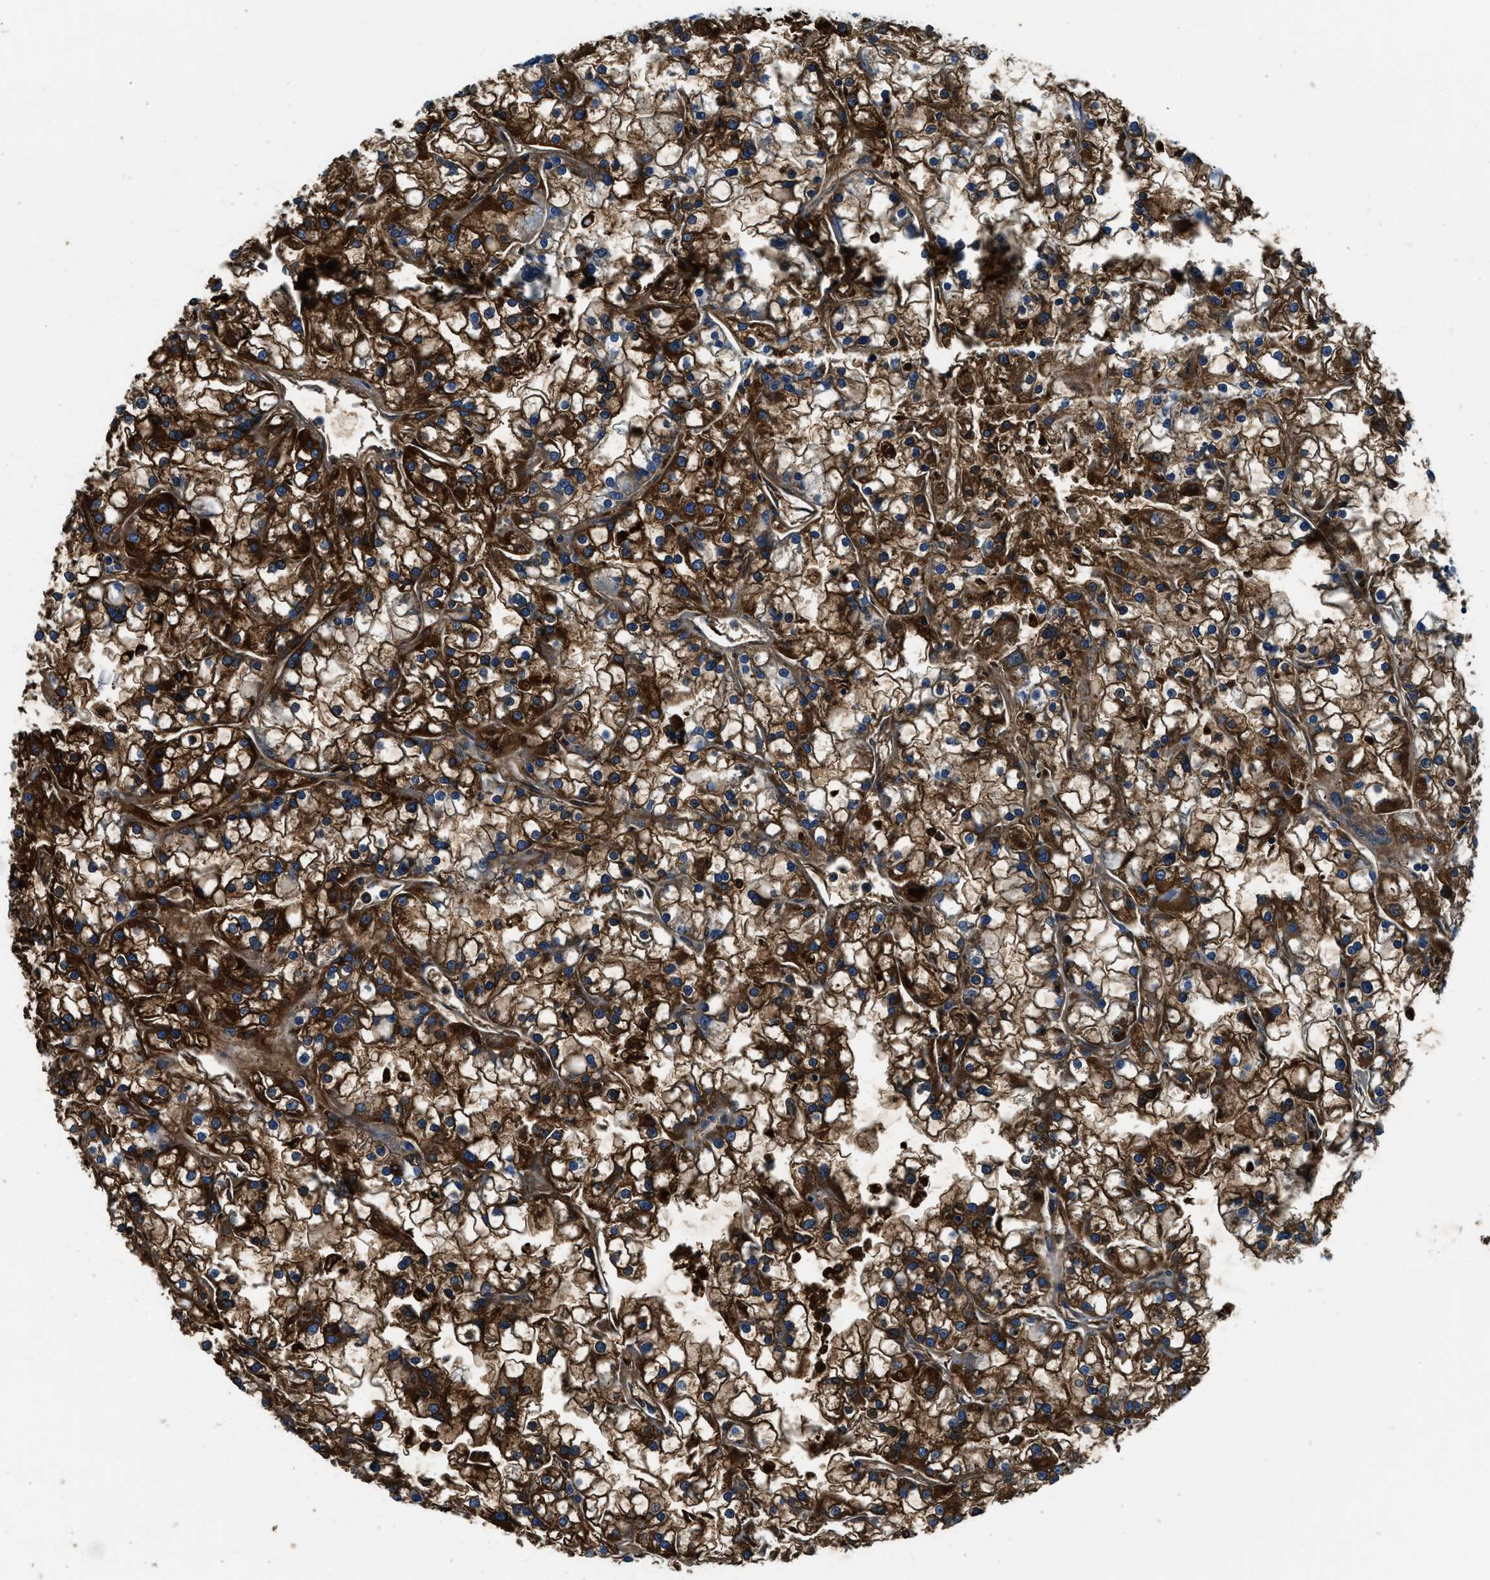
{"staining": {"intensity": "strong", "quantity": ">75%", "location": "cytoplasmic/membranous"}, "tissue": "renal cancer", "cell_type": "Tumor cells", "image_type": "cancer", "snomed": [{"axis": "morphology", "description": "Adenocarcinoma, NOS"}, {"axis": "topography", "description": "Kidney"}], "caption": "Renal adenocarcinoma stained with immunohistochemistry (IHC) shows strong cytoplasmic/membranous staining in approximately >75% of tumor cells.", "gene": "TMEM186", "patient": {"sex": "female", "age": 52}}